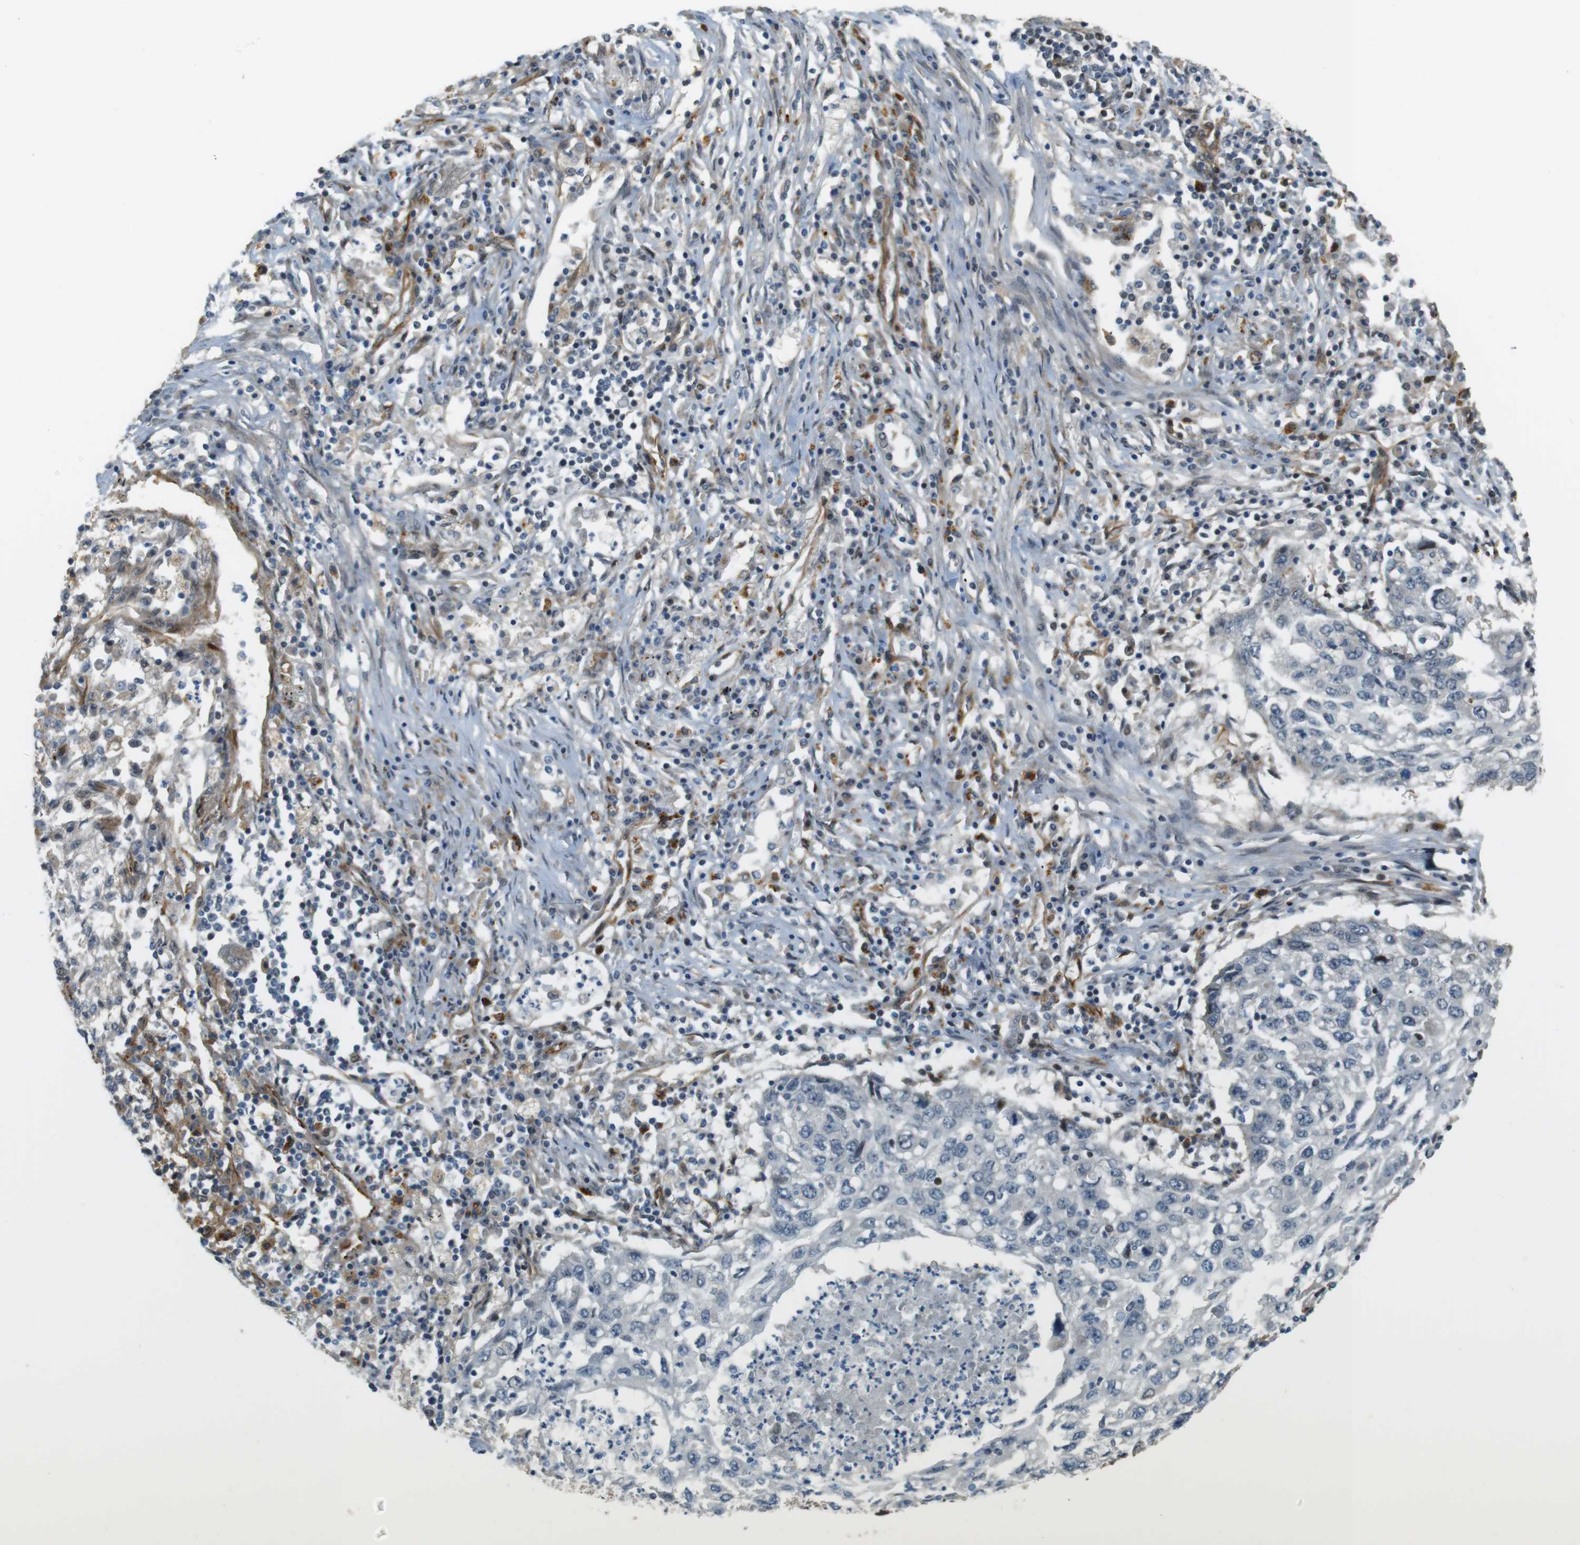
{"staining": {"intensity": "negative", "quantity": "none", "location": "none"}, "tissue": "lung cancer", "cell_type": "Tumor cells", "image_type": "cancer", "snomed": [{"axis": "morphology", "description": "Squamous cell carcinoma, NOS"}, {"axis": "topography", "description": "Lung"}], "caption": "Protein analysis of lung cancer shows no significant positivity in tumor cells. (Brightfield microscopy of DAB immunohistochemistry at high magnification).", "gene": "TSPAN9", "patient": {"sex": "female", "age": 63}}